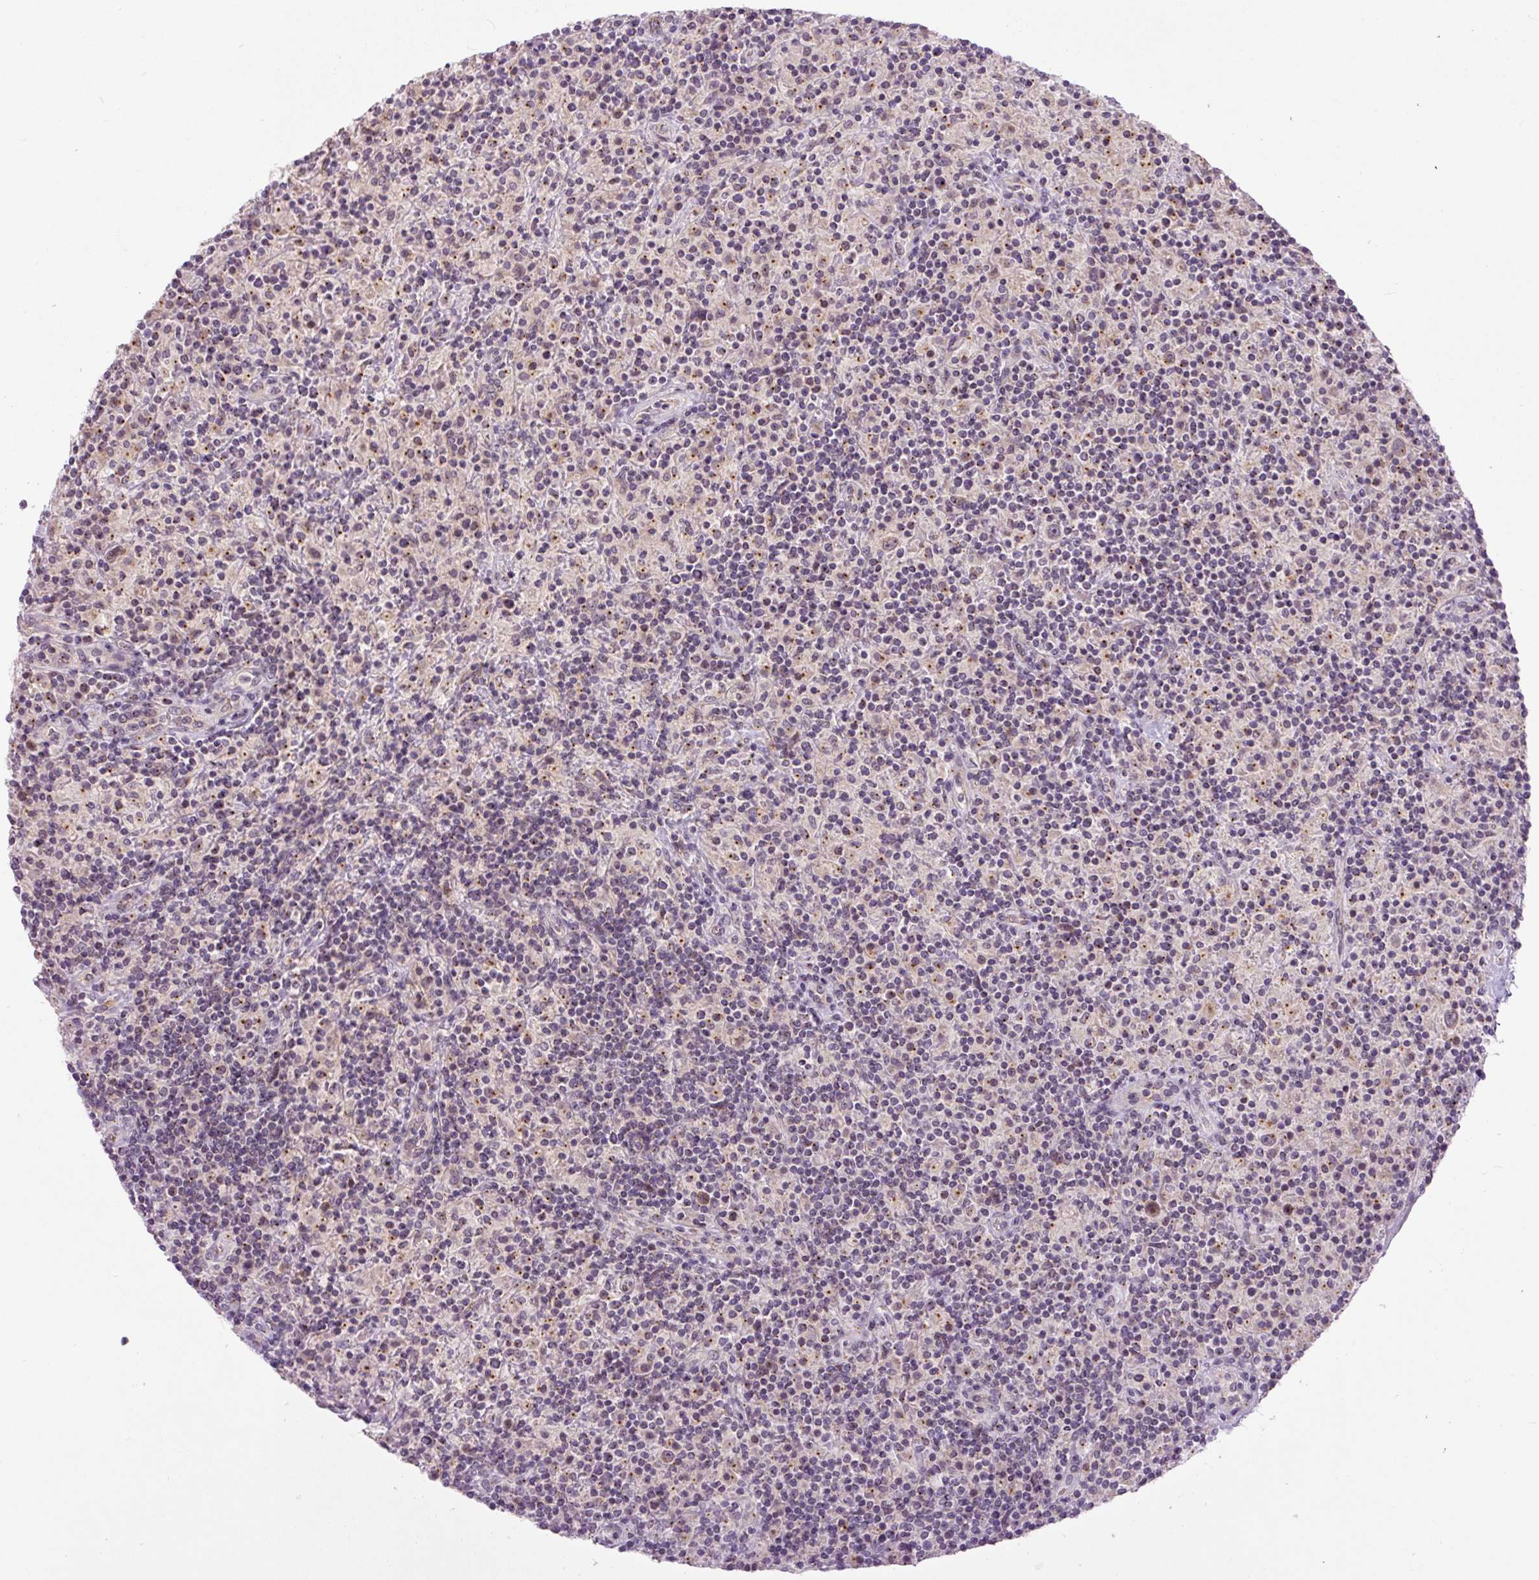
{"staining": {"intensity": "weak", "quantity": "25%-75%", "location": "cytoplasmic/membranous"}, "tissue": "lymphoma", "cell_type": "Tumor cells", "image_type": "cancer", "snomed": [{"axis": "morphology", "description": "Hodgkin's disease, NOS"}, {"axis": "topography", "description": "Lymph node"}], "caption": "This image shows immunohistochemistry staining of Hodgkin's disease, with low weak cytoplasmic/membranous staining in approximately 25%-75% of tumor cells.", "gene": "PCM1", "patient": {"sex": "male", "age": 70}}